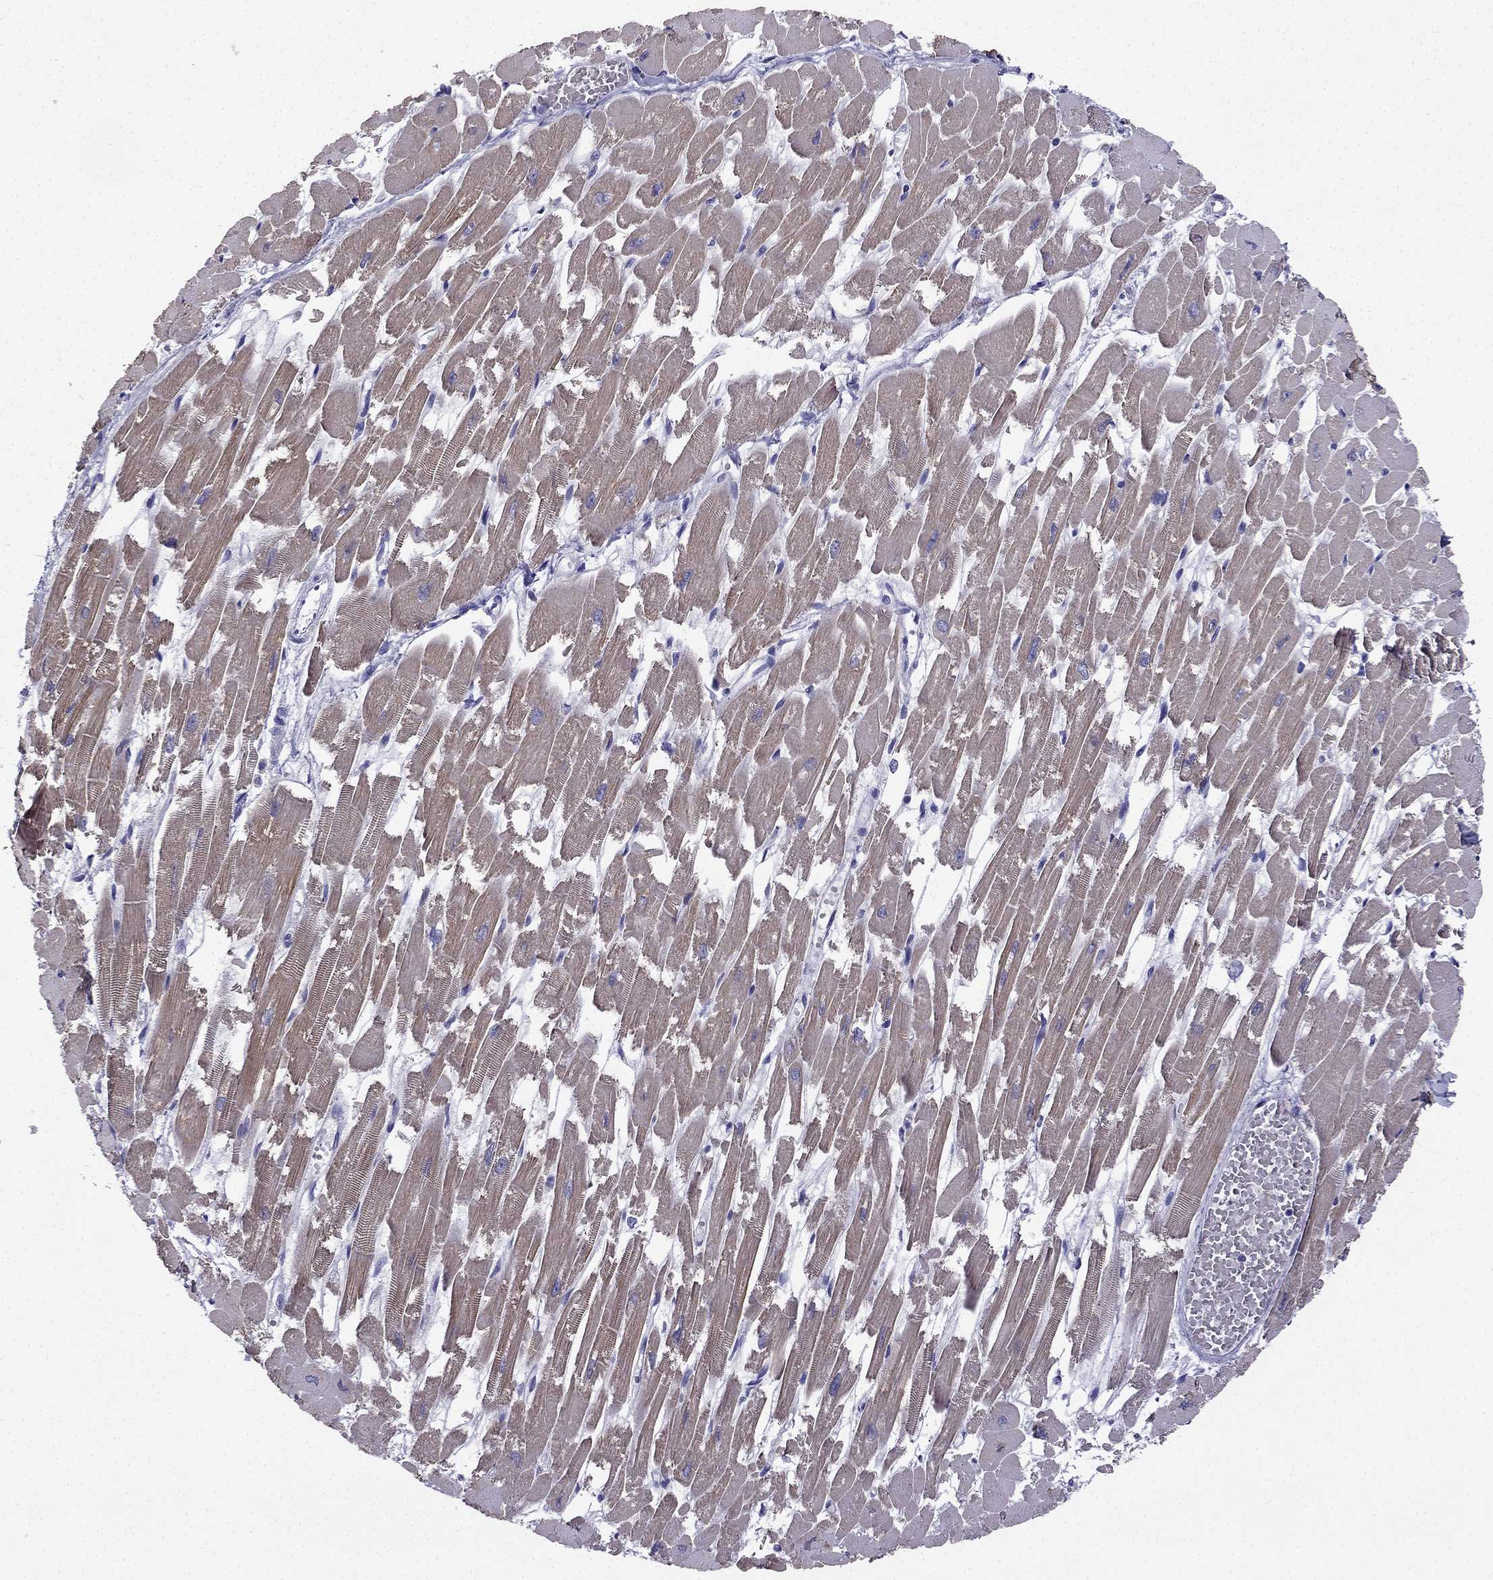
{"staining": {"intensity": "moderate", "quantity": "<25%", "location": "cytoplasmic/membranous"}, "tissue": "heart muscle", "cell_type": "Cardiomyocytes", "image_type": "normal", "snomed": [{"axis": "morphology", "description": "Normal tissue, NOS"}, {"axis": "topography", "description": "Heart"}], "caption": "Heart muscle stained with a brown dye demonstrates moderate cytoplasmic/membranous positive positivity in approximately <25% of cardiomyocytes.", "gene": "NPTX1", "patient": {"sex": "female", "age": 52}}